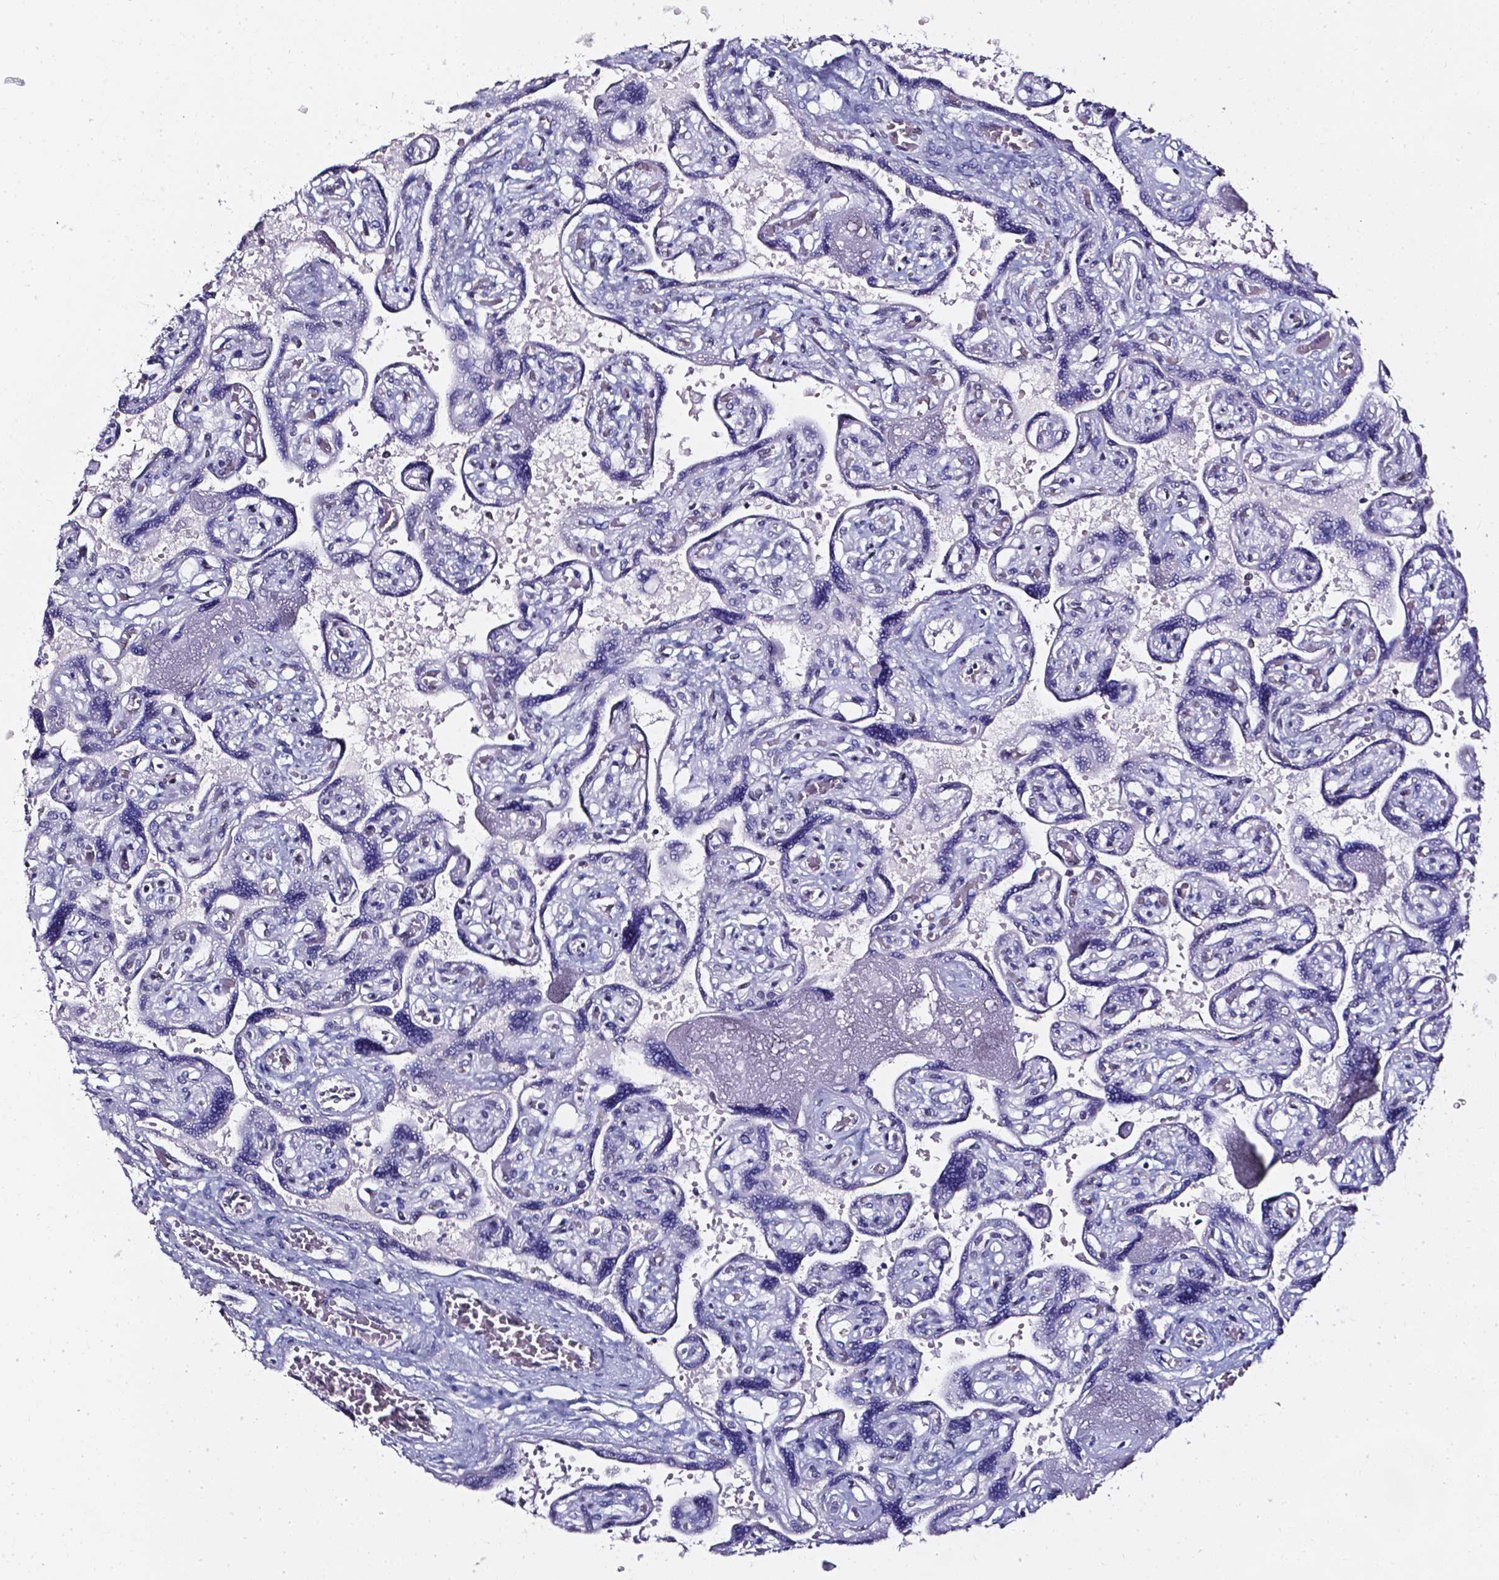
{"staining": {"intensity": "negative", "quantity": "none", "location": "none"}, "tissue": "placenta", "cell_type": "Decidual cells", "image_type": "normal", "snomed": [{"axis": "morphology", "description": "Normal tissue, NOS"}, {"axis": "topography", "description": "Placenta"}], "caption": "This is a micrograph of immunohistochemistry staining of normal placenta, which shows no positivity in decidual cells. (Brightfield microscopy of DAB IHC at high magnification).", "gene": "AKR1B10", "patient": {"sex": "female", "age": 32}}